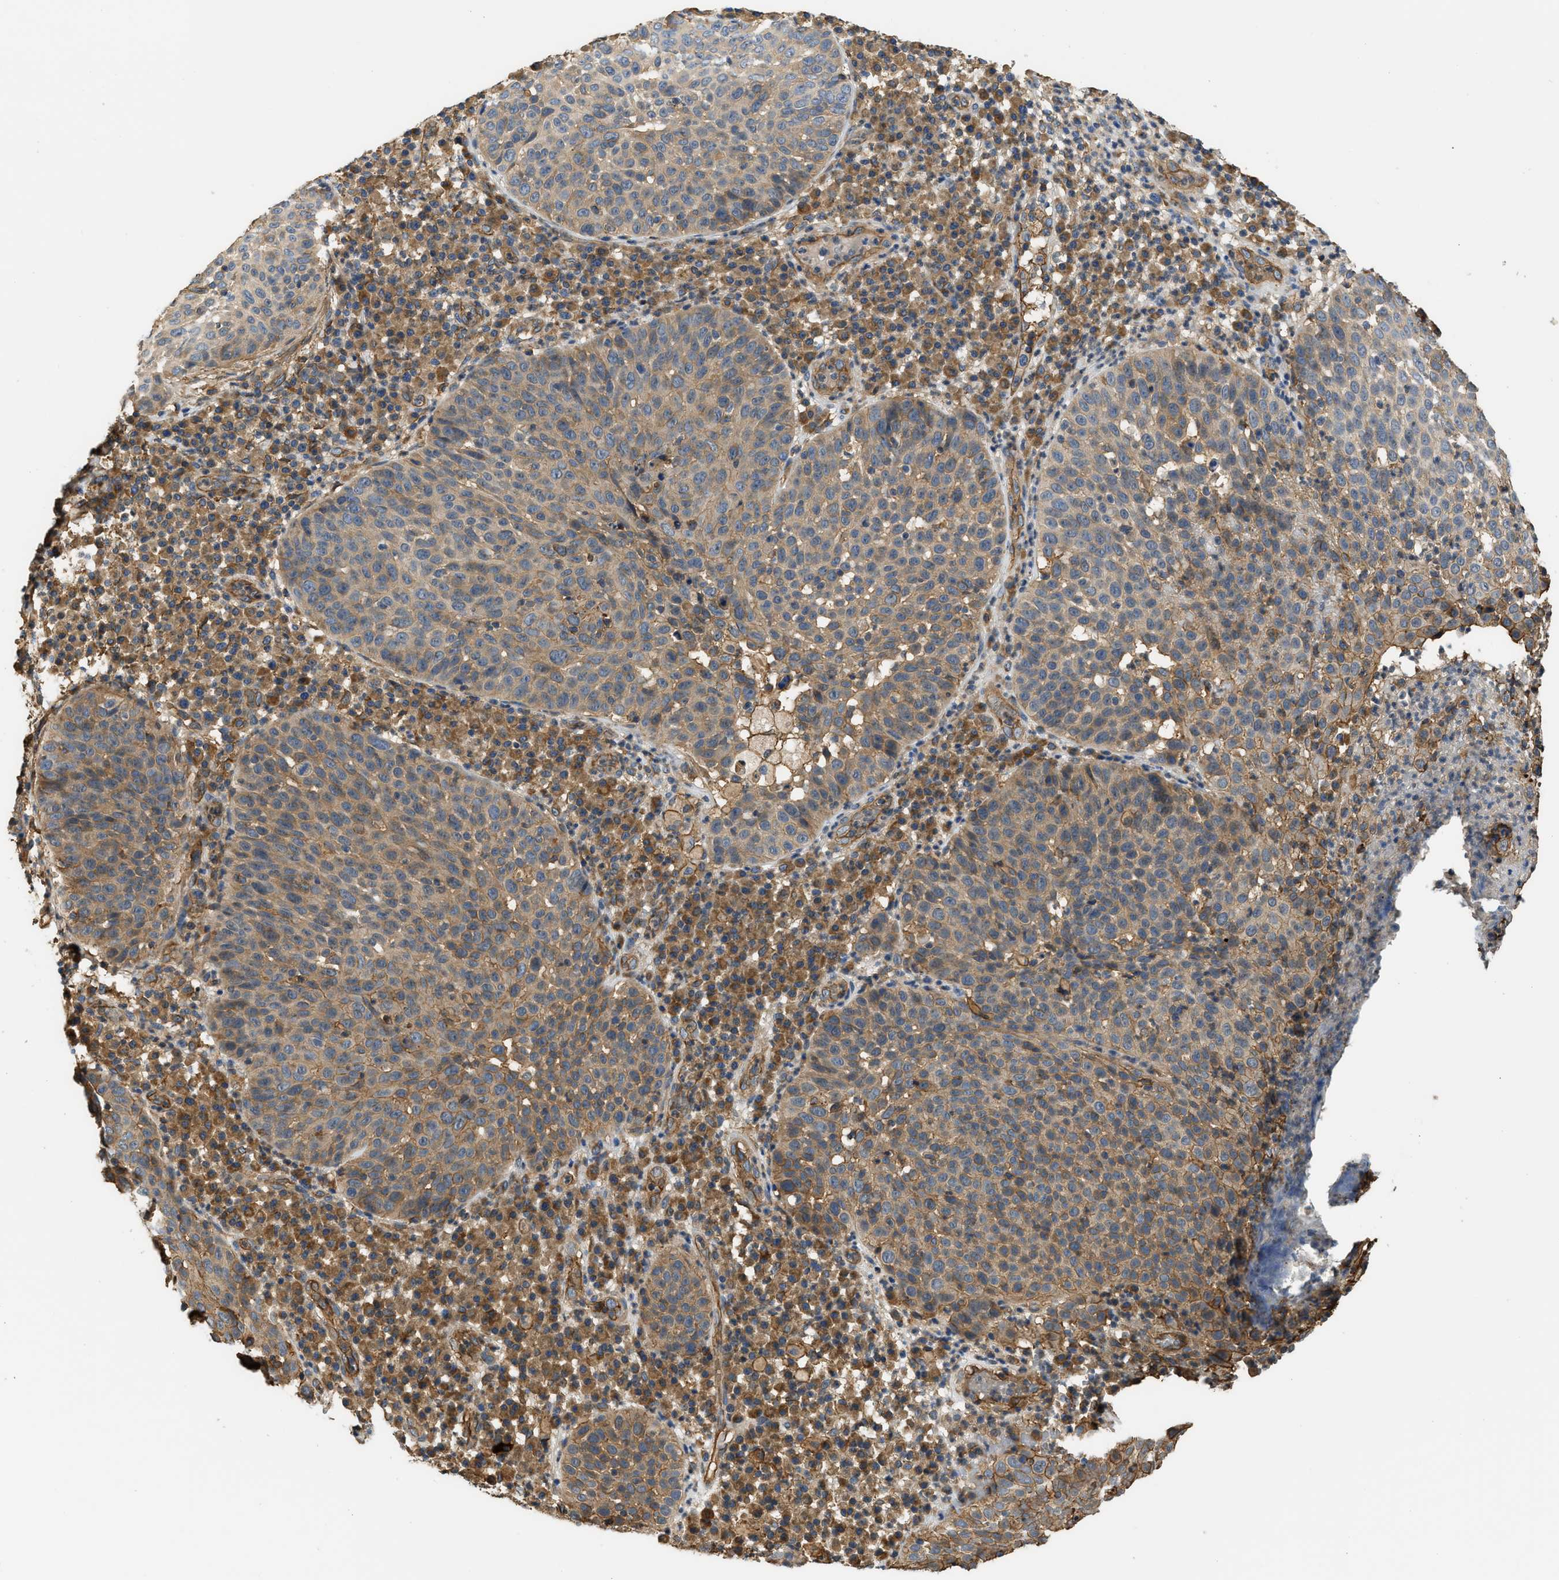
{"staining": {"intensity": "moderate", "quantity": ">75%", "location": "cytoplasmic/membranous"}, "tissue": "skin cancer", "cell_type": "Tumor cells", "image_type": "cancer", "snomed": [{"axis": "morphology", "description": "Squamous cell carcinoma in situ, NOS"}, {"axis": "morphology", "description": "Squamous cell carcinoma, NOS"}, {"axis": "topography", "description": "Skin"}], "caption": "Immunohistochemistry of human skin cancer demonstrates medium levels of moderate cytoplasmic/membranous expression in approximately >75% of tumor cells. (DAB (3,3'-diaminobenzidine) = brown stain, brightfield microscopy at high magnification).", "gene": "DDHD2", "patient": {"sex": "male", "age": 93}}